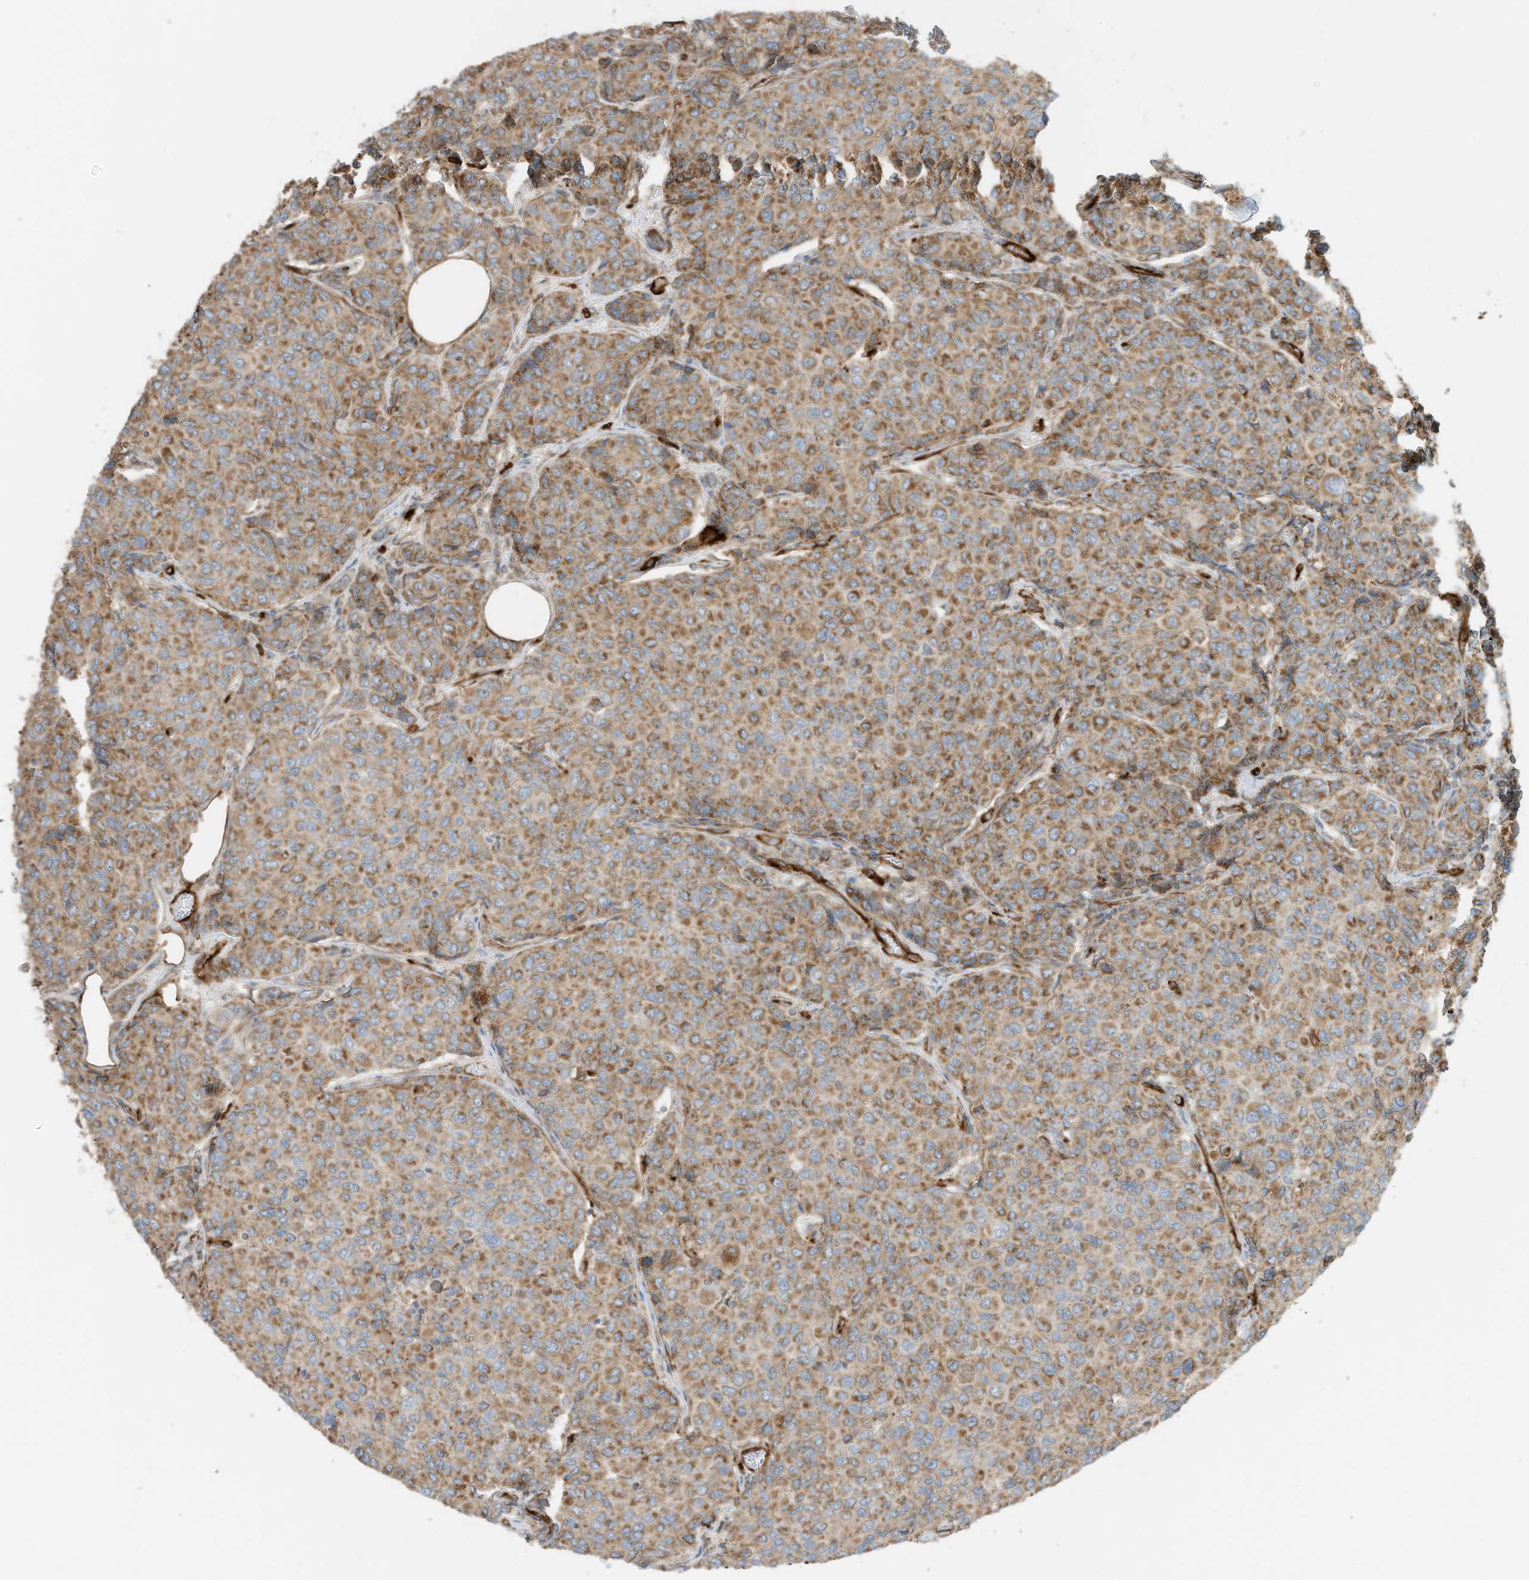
{"staining": {"intensity": "moderate", "quantity": ">75%", "location": "cytoplasmic/membranous"}, "tissue": "breast cancer", "cell_type": "Tumor cells", "image_type": "cancer", "snomed": [{"axis": "morphology", "description": "Duct carcinoma"}, {"axis": "topography", "description": "Breast"}], "caption": "IHC image of neoplastic tissue: human breast cancer stained using immunohistochemistry (IHC) reveals medium levels of moderate protein expression localized specifically in the cytoplasmic/membranous of tumor cells, appearing as a cytoplasmic/membranous brown color.", "gene": "ABCB7", "patient": {"sex": "female", "age": 55}}